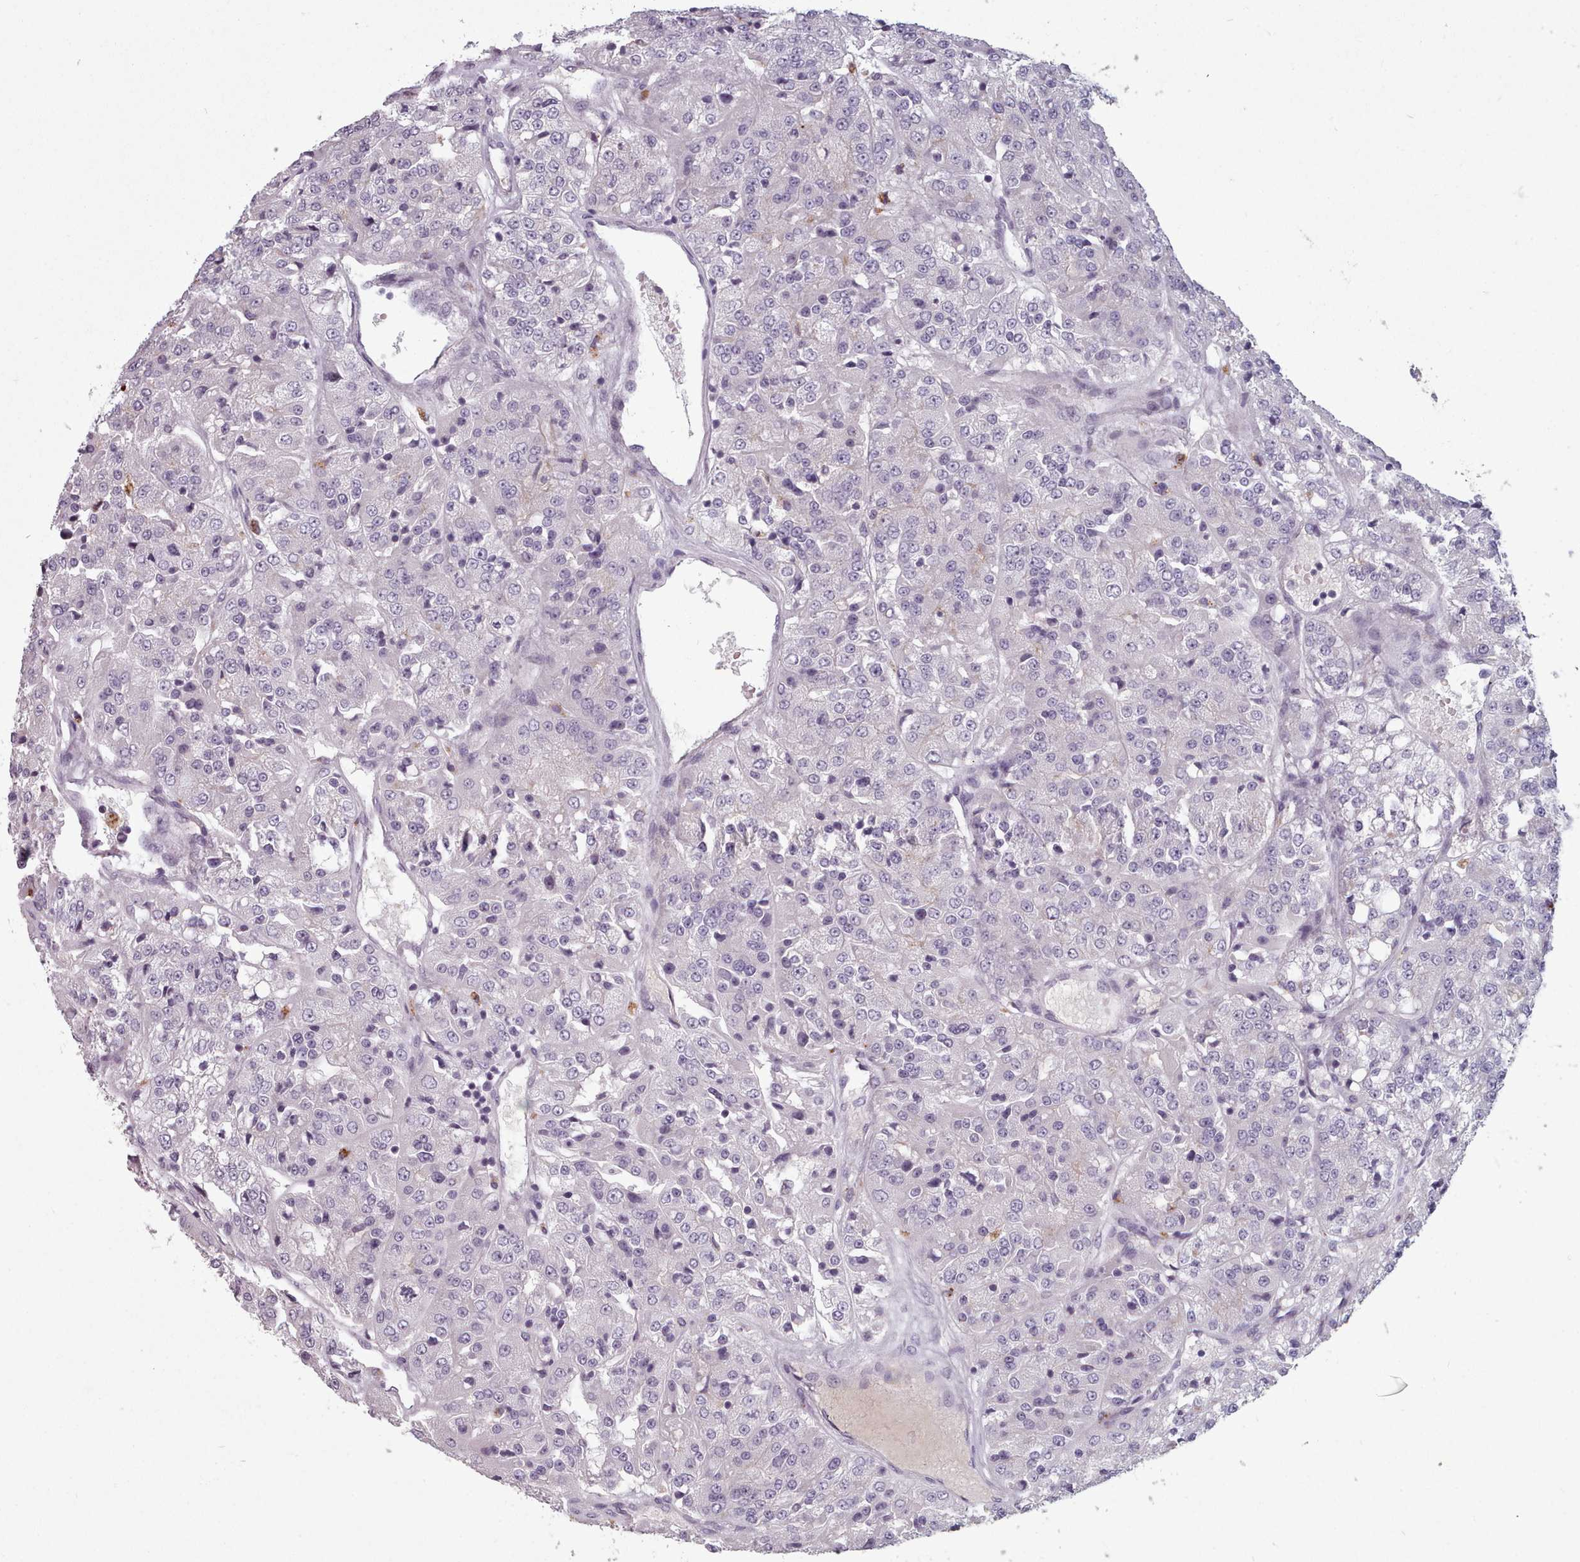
{"staining": {"intensity": "negative", "quantity": "none", "location": "none"}, "tissue": "renal cancer", "cell_type": "Tumor cells", "image_type": "cancer", "snomed": [{"axis": "morphology", "description": "Adenocarcinoma, NOS"}, {"axis": "topography", "description": "Kidney"}], "caption": "This micrograph is of renal cancer (adenocarcinoma) stained with immunohistochemistry (IHC) to label a protein in brown with the nuclei are counter-stained blue. There is no expression in tumor cells. (Stains: DAB (3,3'-diaminobenzidine) IHC with hematoxylin counter stain, Microscopy: brightfield microscopy at high magnification).", "gene": "PBX4", "patient": {"sex": "female", "age": 63}}